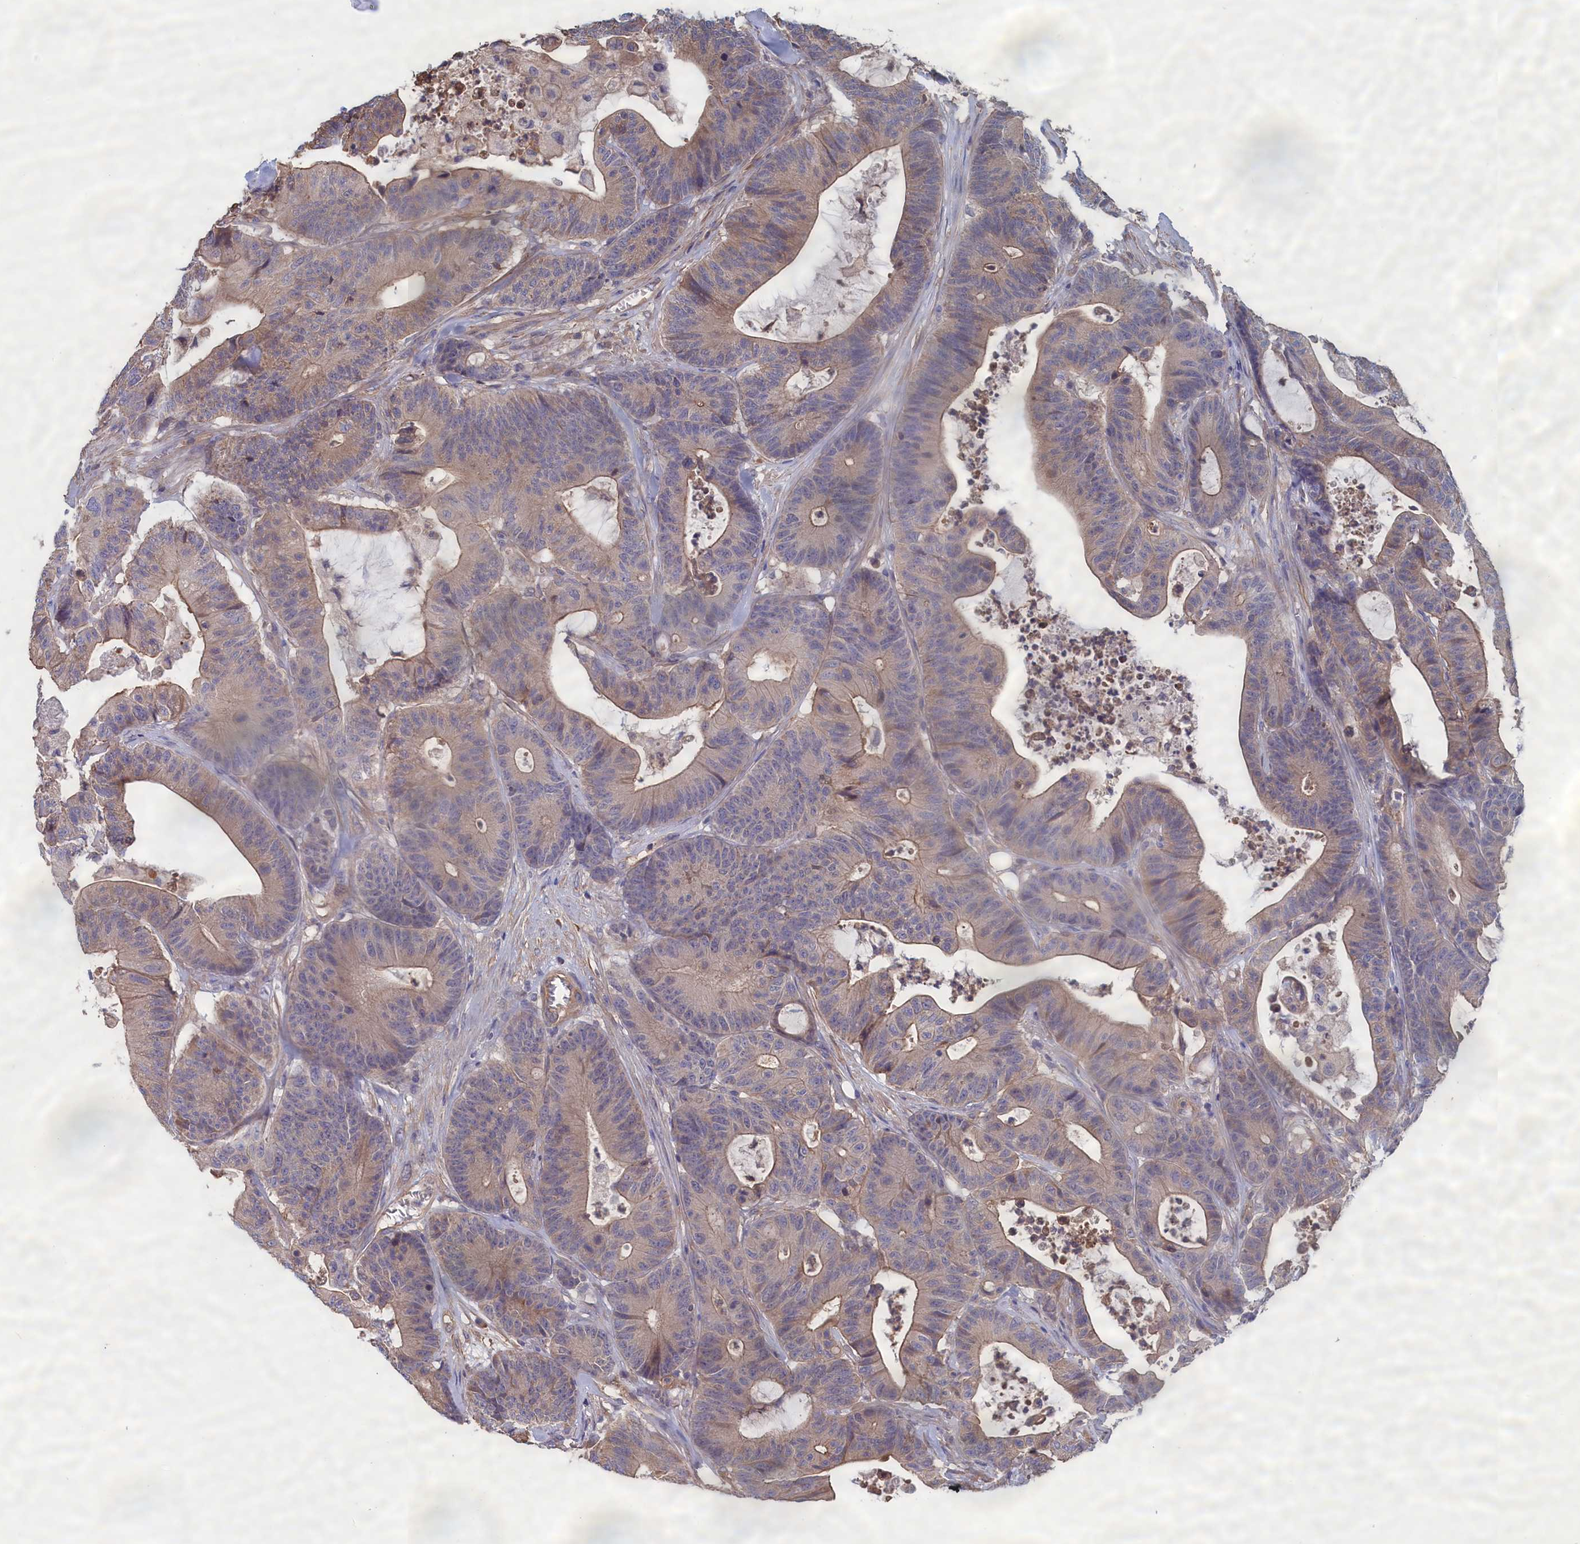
{"staining": {"intensity": "moderate", "quantity": "25%-75%", "location": "cytoplasmic/membranous"}, "tissue": "colorectal cancer", "cell_type": "Tumor cells", "image_type": "cancer", "snomed": [{"axis": "morphology", "description": "Adenocarcinoma, NOS"}, {"axis": "topography", "description": "Colon"}], "caption": "Protein staining of adenocarcinoma (colorectal) tissue shows moderate cytoplasmic/membranous expression in approximately 25%-75% of tumor cells. (DAB IHC, brown staining for protein, blue staining for nuclei).", "gene": "ANKRD2", "patient": {"sex": "female", "age": 84}}